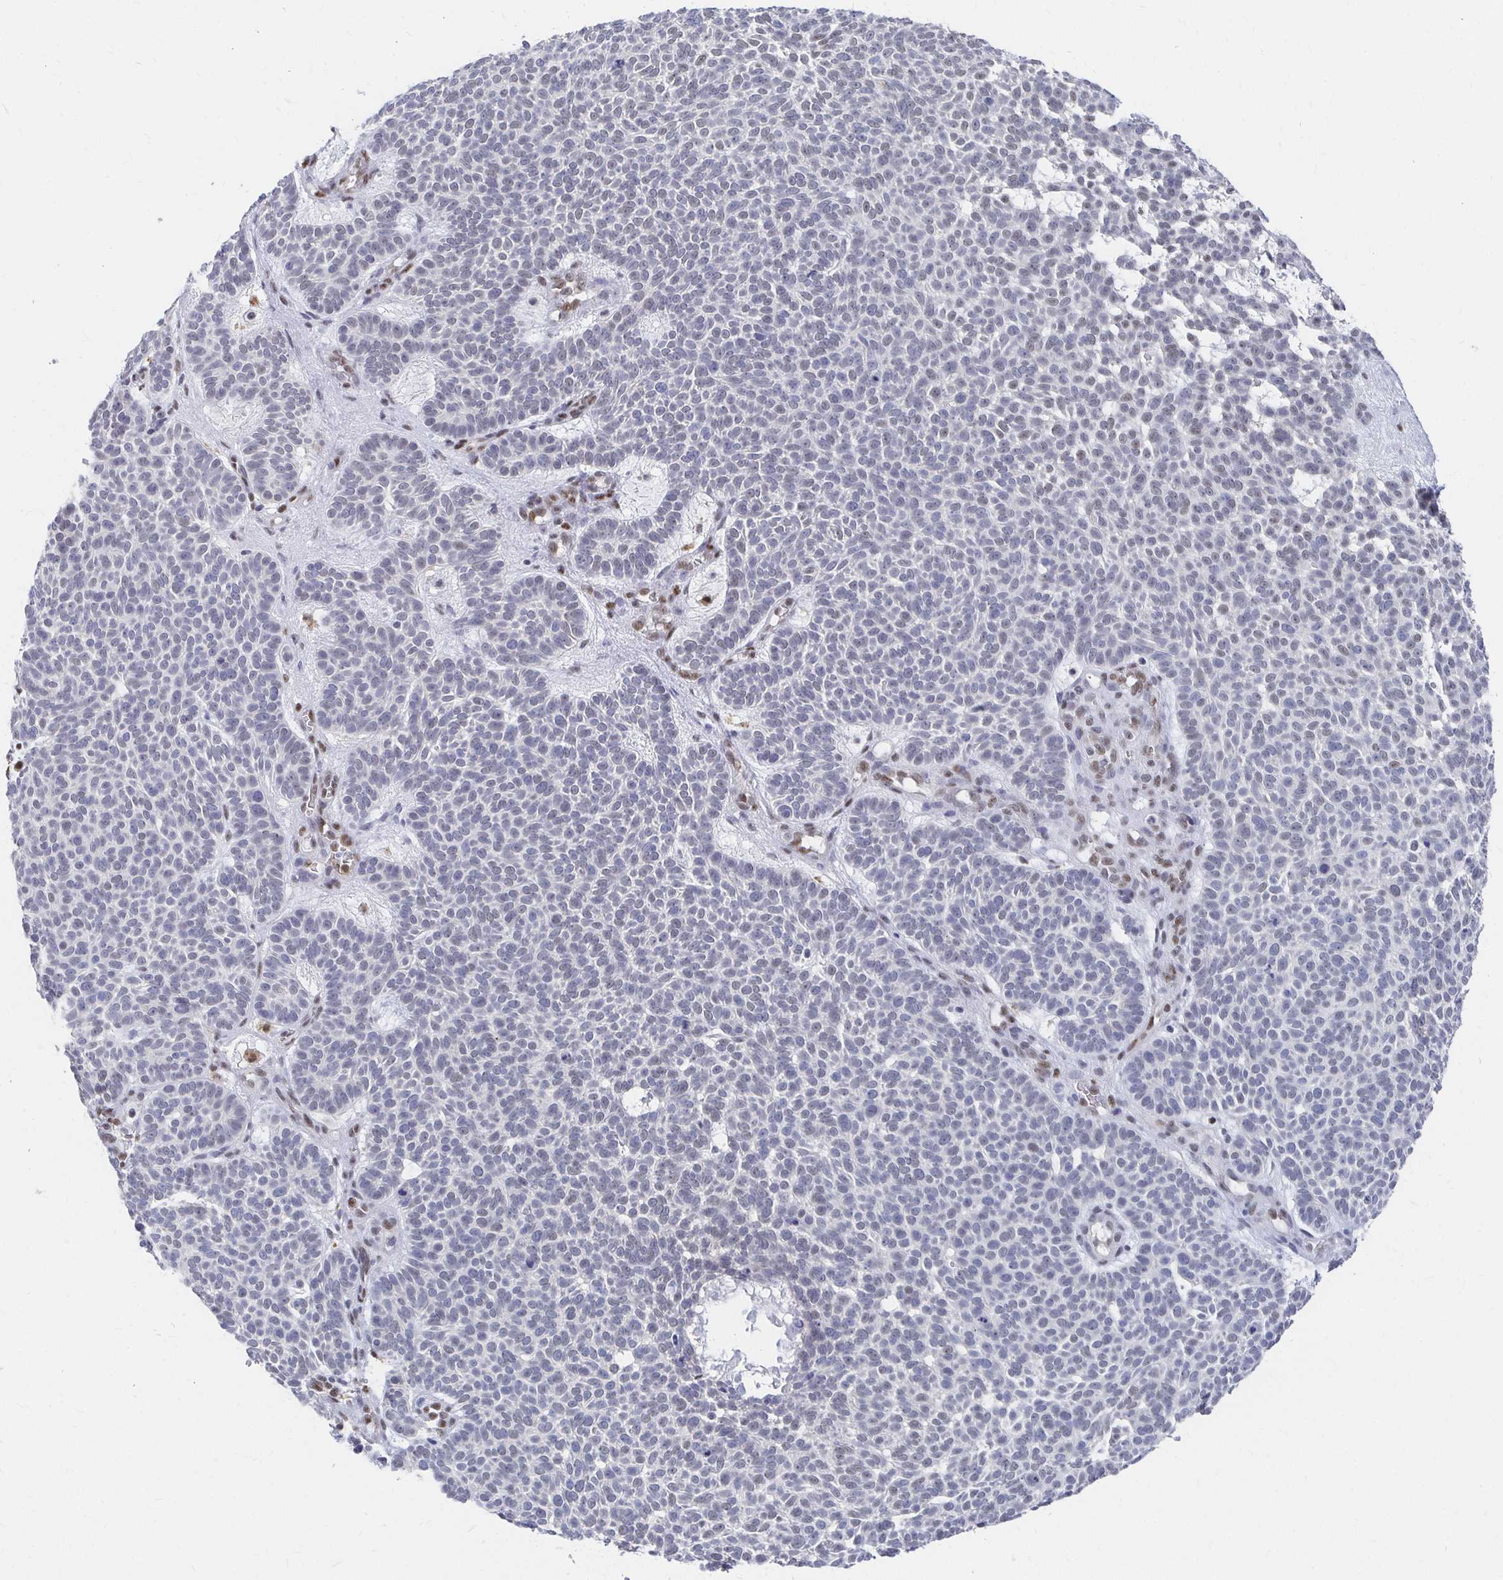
{"staining": {"intensity": "negative", "quantity": "none", "location": "none"}, "tissue": "skin cancer", "cell_type": "Tumor cells", "image_type": "cancer", "snomed": [{"axis": "morphology", "description": "Basal cell carcinoma"}, {"axis": "topography", "description": "Skin"}], "caption": "High magnification brightfield microscopy of skin cancer stained with DAB (3,3'-diaminobenzidine) (brown) and counterstained with hematoxylin (blue): tumor cells show no significant expression. (DAB immunohistochemistry (IHC) with hematoxylin counter stain).", "gene": "CLIC3", "patient": {"sex": "female", "age": 82}}